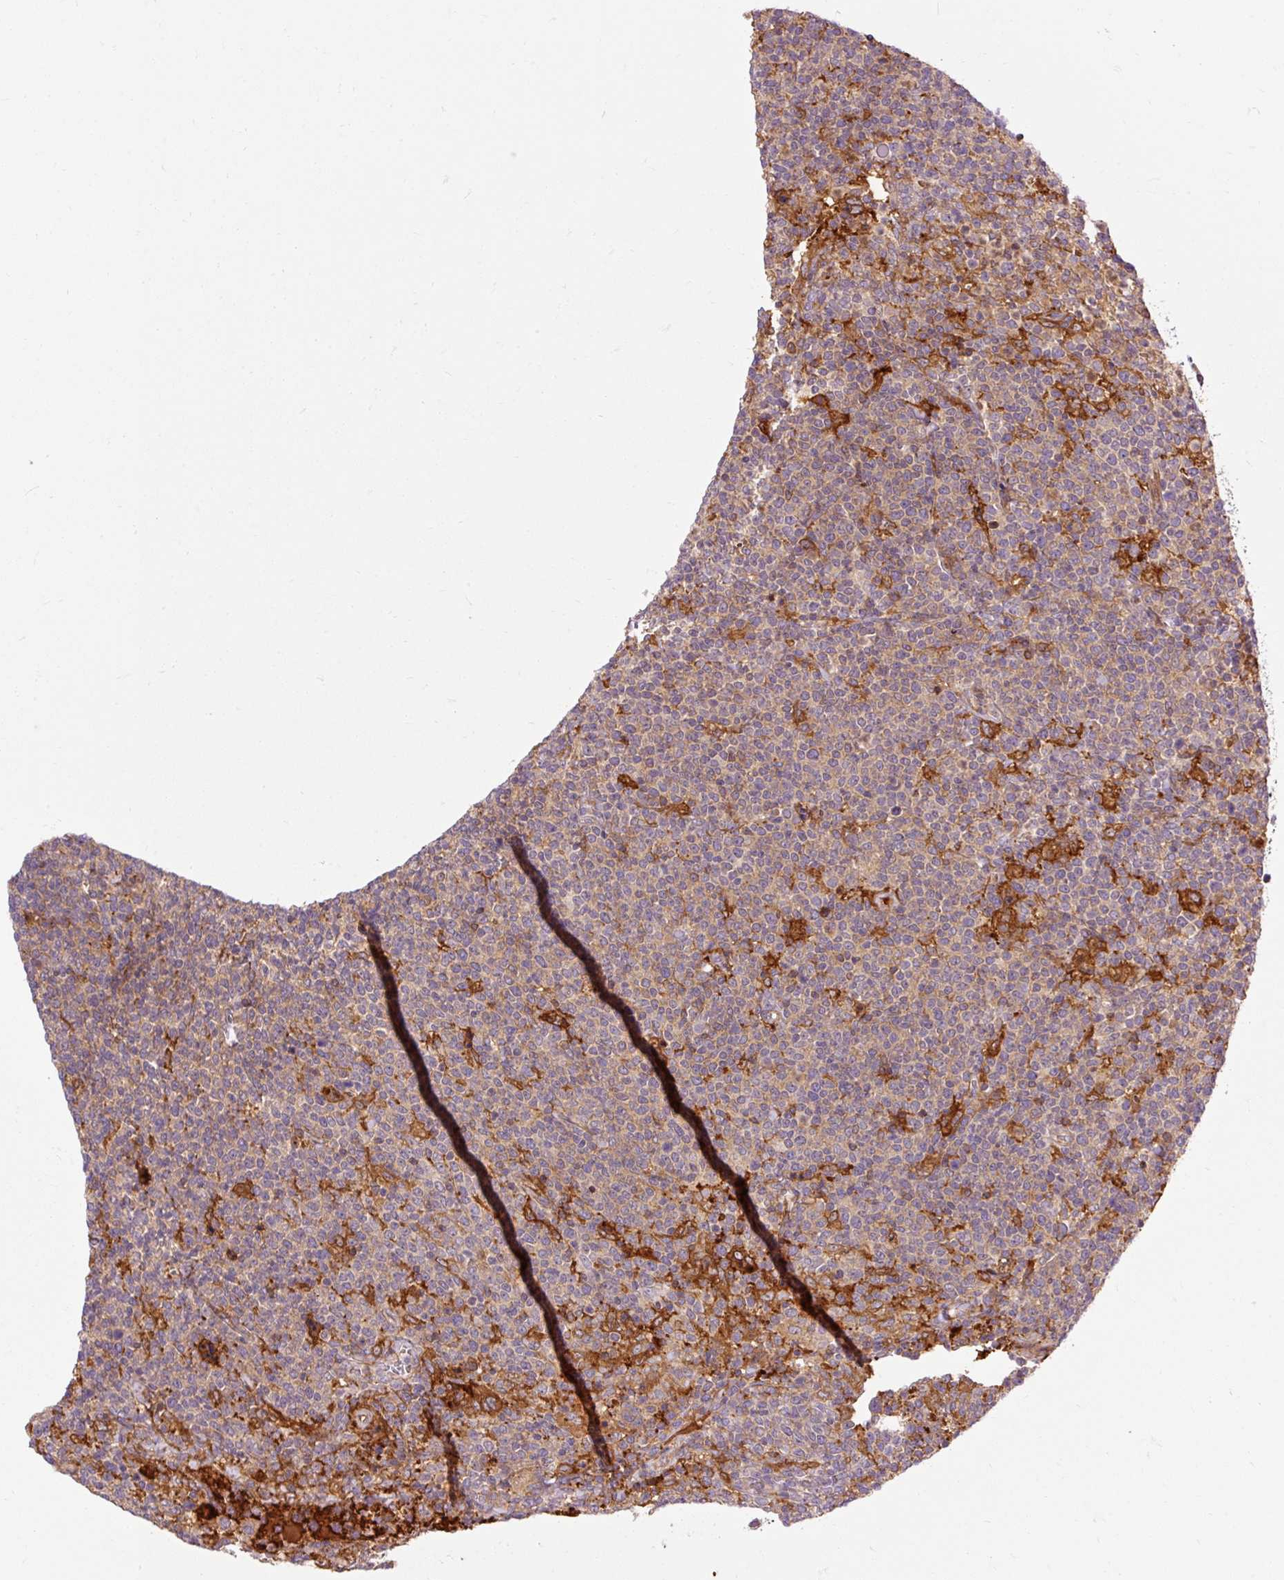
{"staining": {"intensity": "weak", "quantity": "25%-75%", "location": "cytoplasmic/membranous"}, "tissue": "lymphoma", "cell_type": "Tumor cells", "image_type": "cancer", "snomed": [{"axis": "morphology", "description": "Malignant lymphoma, non-Hodgkin's type, High grade"}, {"axis": "topography", "description": "Lymph node"}], "caption": "Immunohistochemistry (IHC) of human high-grade malignant lymphoma, non-Hodgkin's type demonstrates low levels of weak cytoplasmic/membranous staining in about 25%-75% of tumor cells. Using DAB (brown) and hematoxylin (blue) stains, captured at high magnification using brightfield microscopy.", "gene": "CEBPZ", "patient": {"sex": "male", "age": 61}}